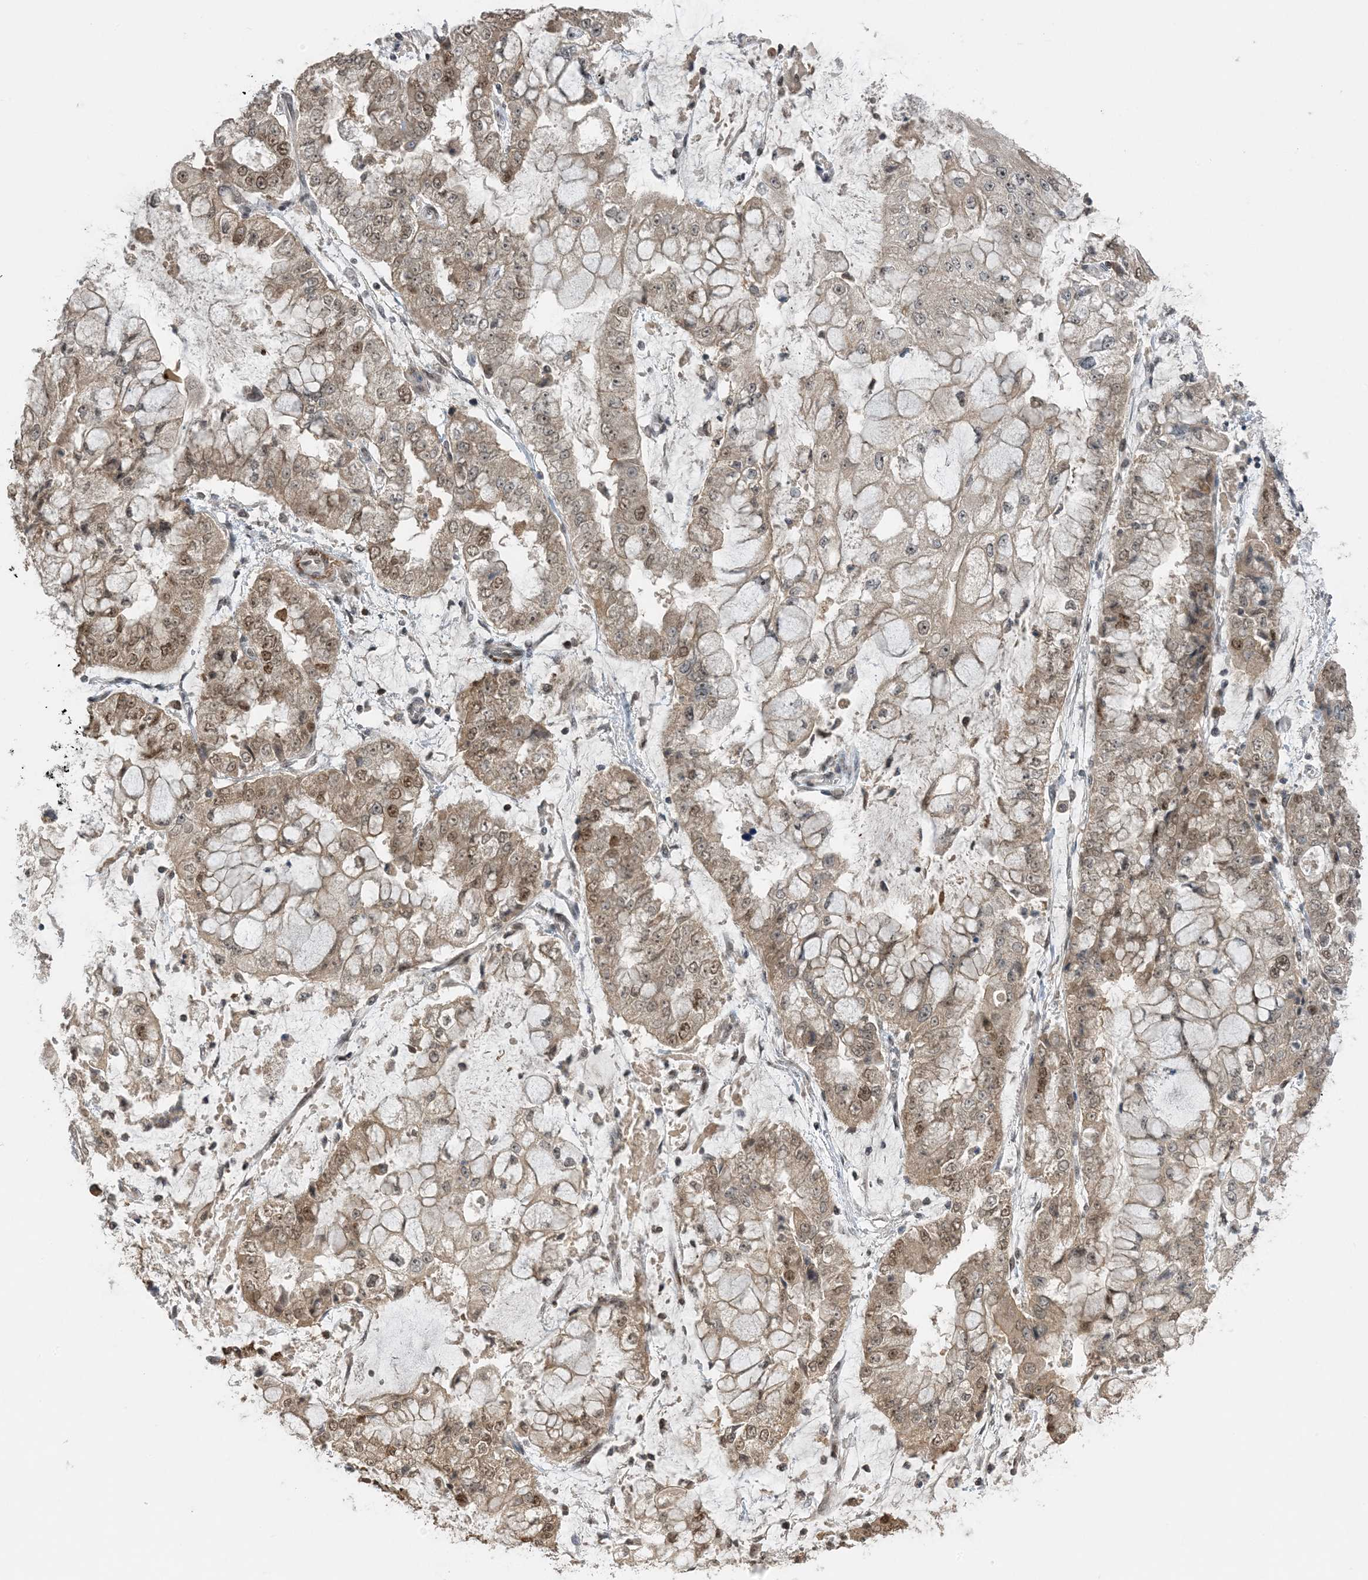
{"staining": {"intensity": "moderate", "quantity": "25%-75%", "location": "cytoplasmic/membranous,nuclear"}, "tissue": "stomach cancer", "cell_type": "Tumor cells", "image_type": "cancer", "snomed": [{"axis": "morphology", "description": "Adenocarcinoma, NOS"}, {"axis": "topography", "description": "Stomach"}], "caption": "This micrograph demonstrates immunohistochemistry (IHC) staining of stomach cancer (adenocarcinoma), with medium moderate cytoplasmic/membranous and nuclear staining in approximately 25%-75% of tumor cells.", "gene": "ACYP2", "patient": {"sex": "male", "age": 76}}